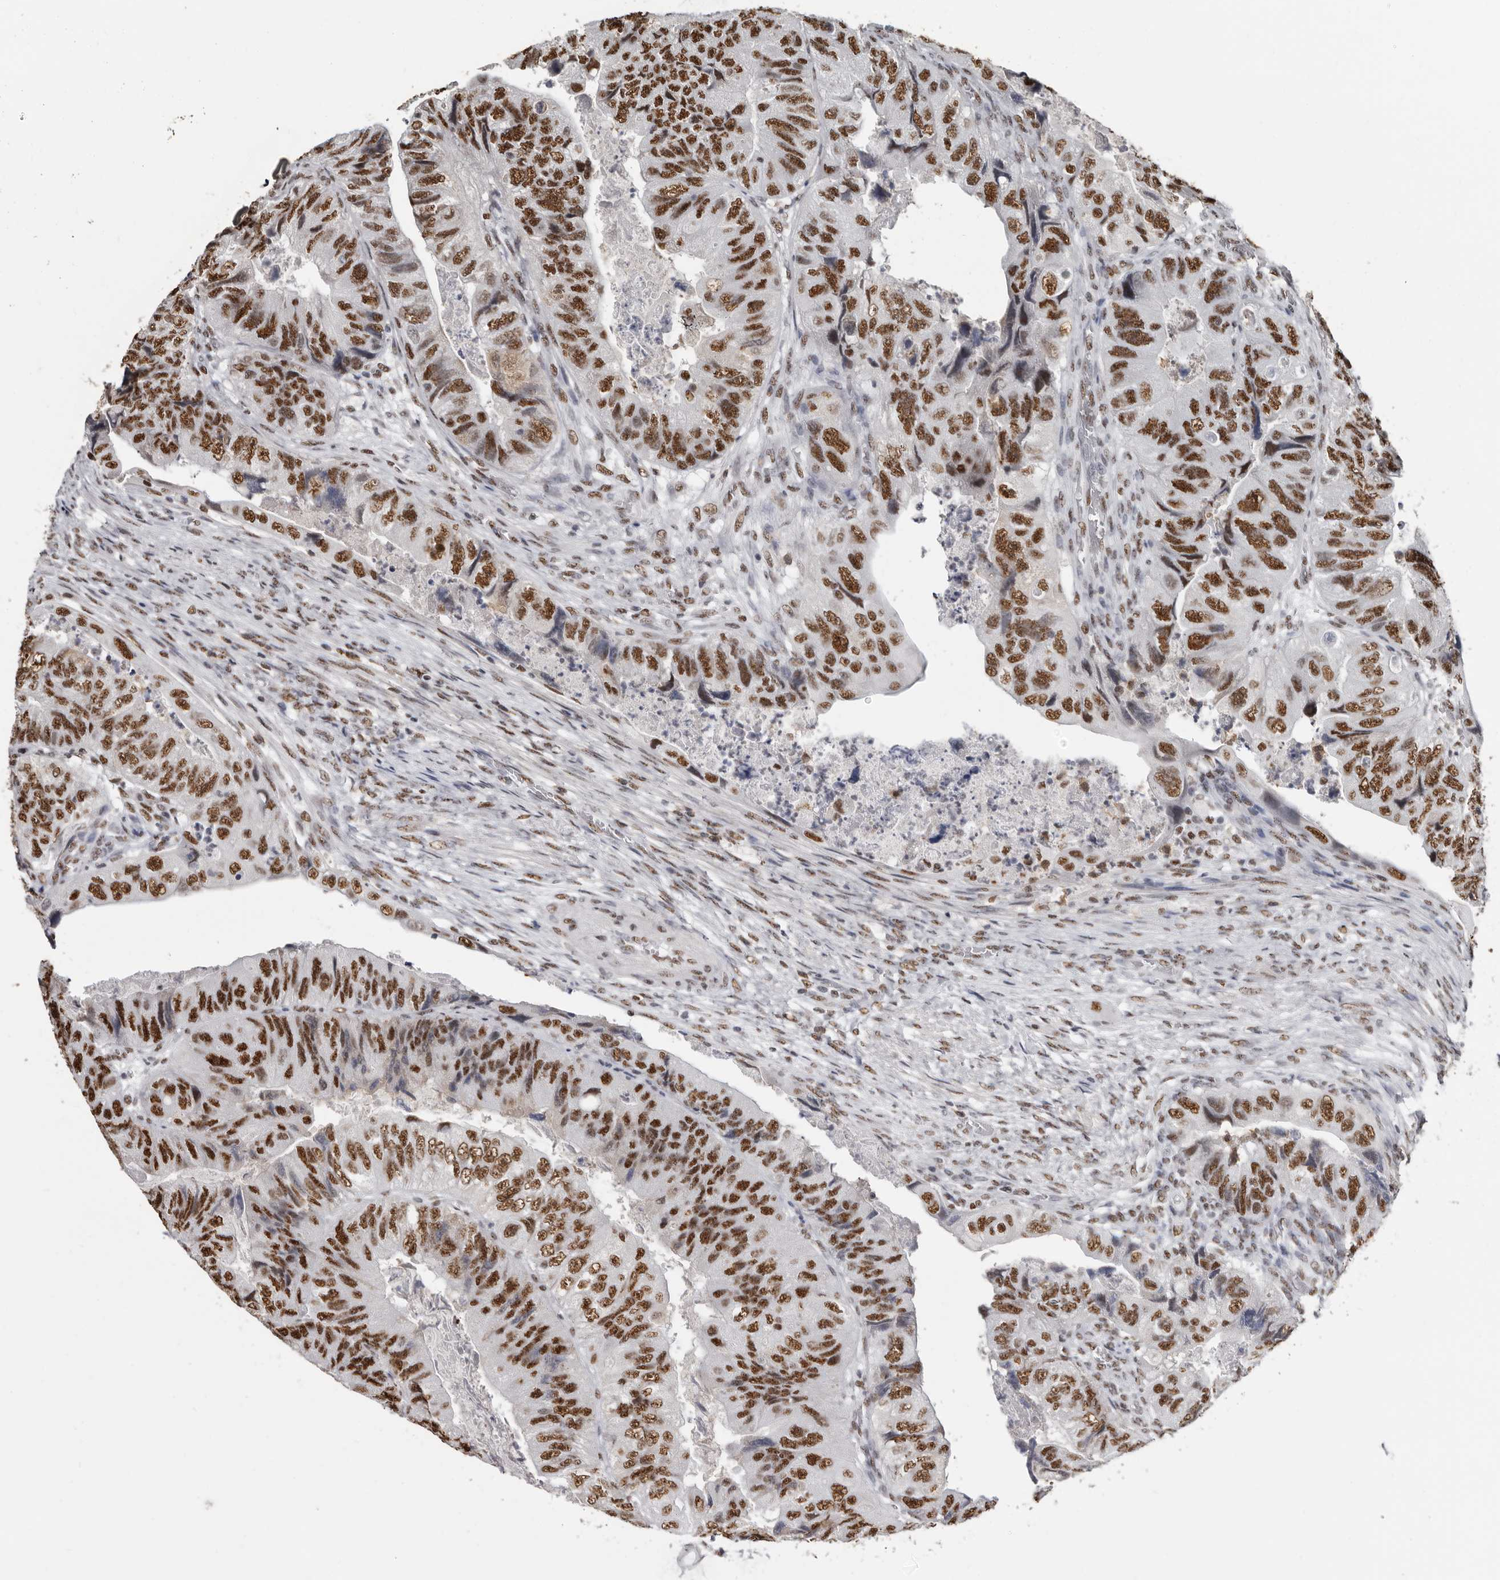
{"staining": {"intensity": "strong", "quantity": ">75%", "location": "nuclear"}, "tissue": "colorectal cancer", "cell_type": "Tumor cells", "image_type": "cancer", "snomed": [{"axis": "morphology", "description": "Adenocarcinoma, NOS"}, {"axis": "topography", "description": "Rectum"}], "caption": "Protein staining shows strong nuclear staining in about >75% of tumor cells in colorectal cancer (adenocarcinoma).", "gene": "SCAF4", "patient": {"sex": "male", "age": 63}}